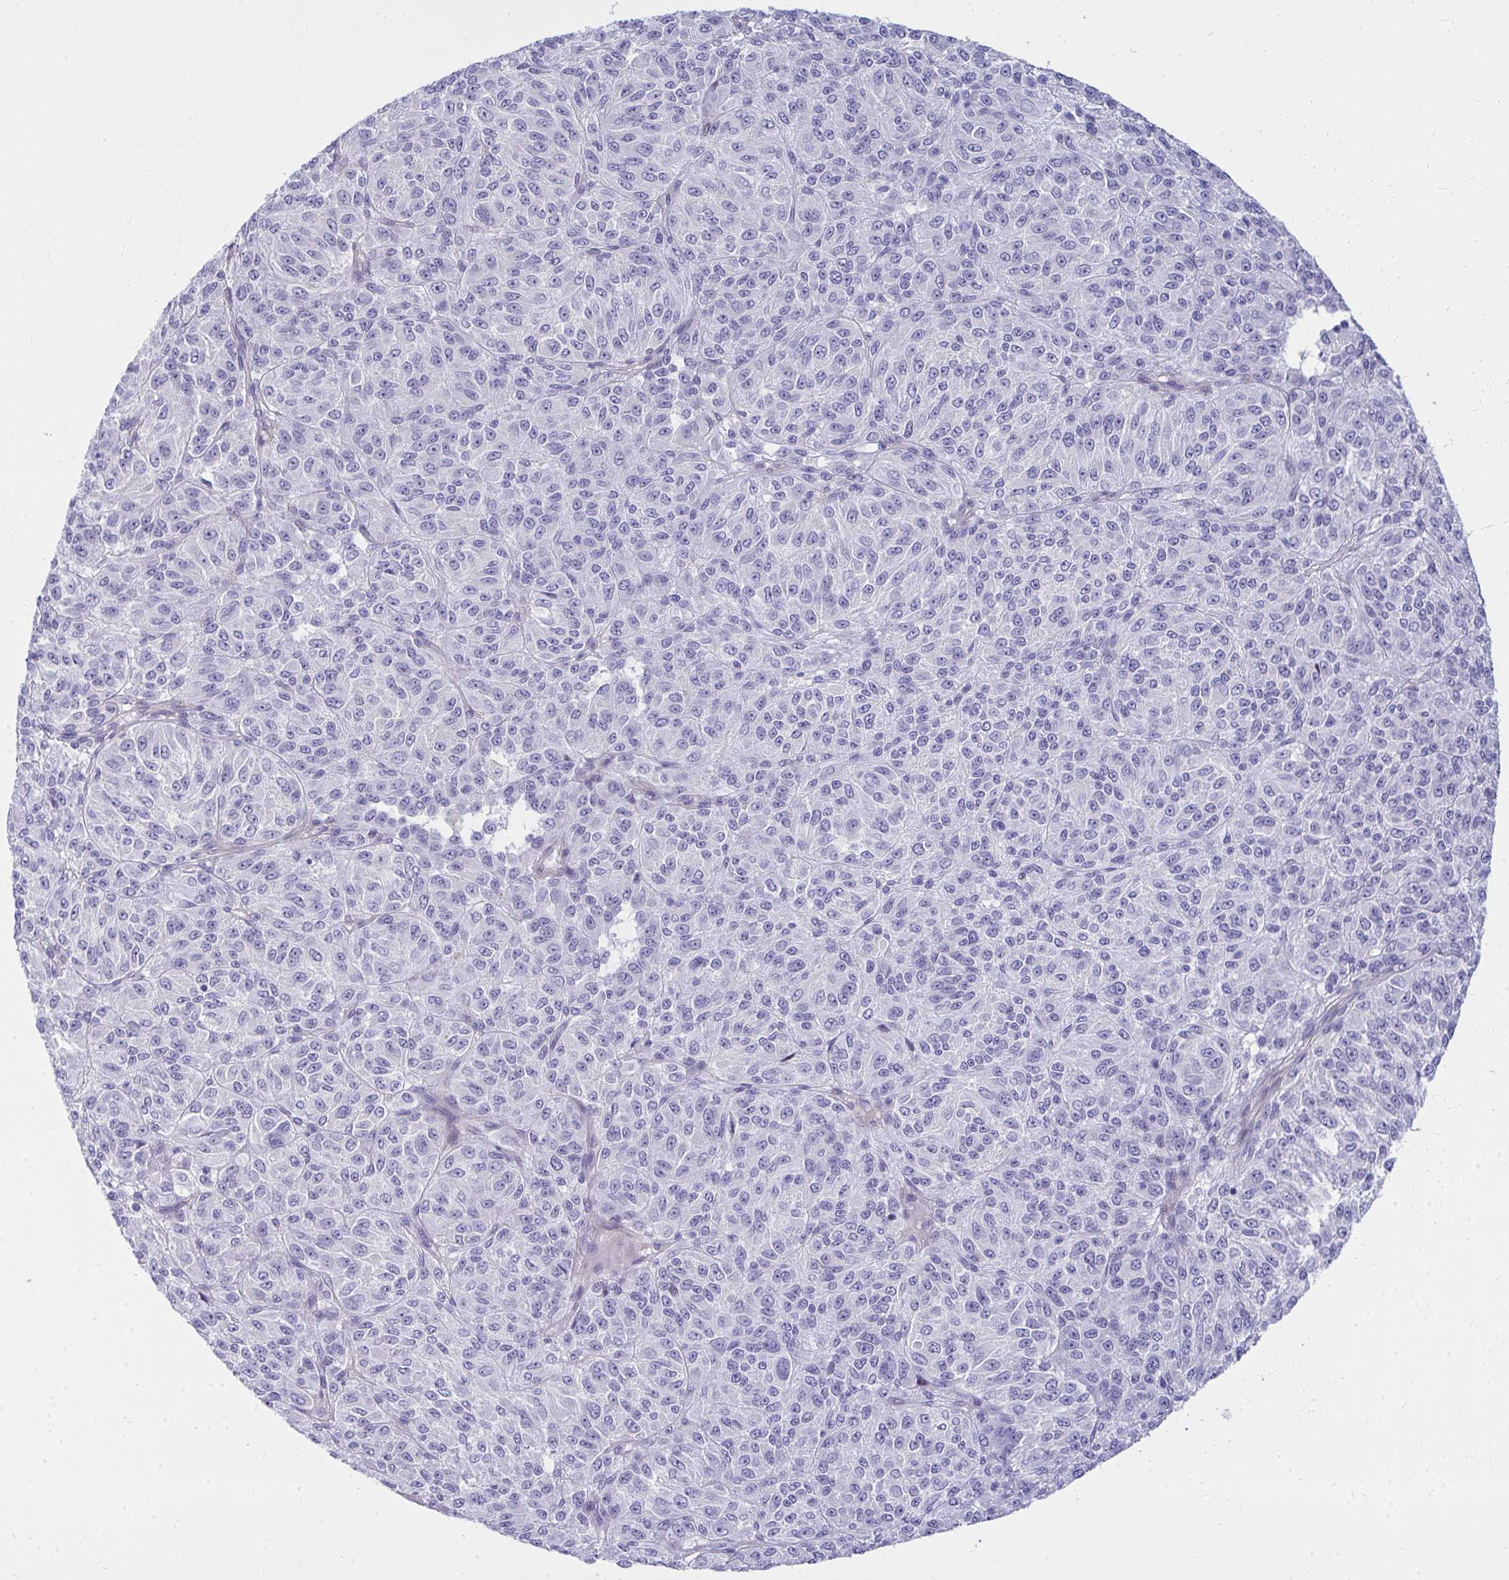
{"staining": {"intensity": "negative", "quantity": "none", "location": "none"}, "tissue": "melanoma", "cell_type": "Tumor cells", "image_type": "cancer", "snomed": [{"axis": "morphology", "description": "Malignant melanoma, Metastatic site"}, {"axis": "topography", "description": "Brain"}], "caption": "Micrograph shows no significant protein staining in tumor cells of melanoma.", "gene": "LRRC36", "patient": {"sex": "female", "age": 56}}